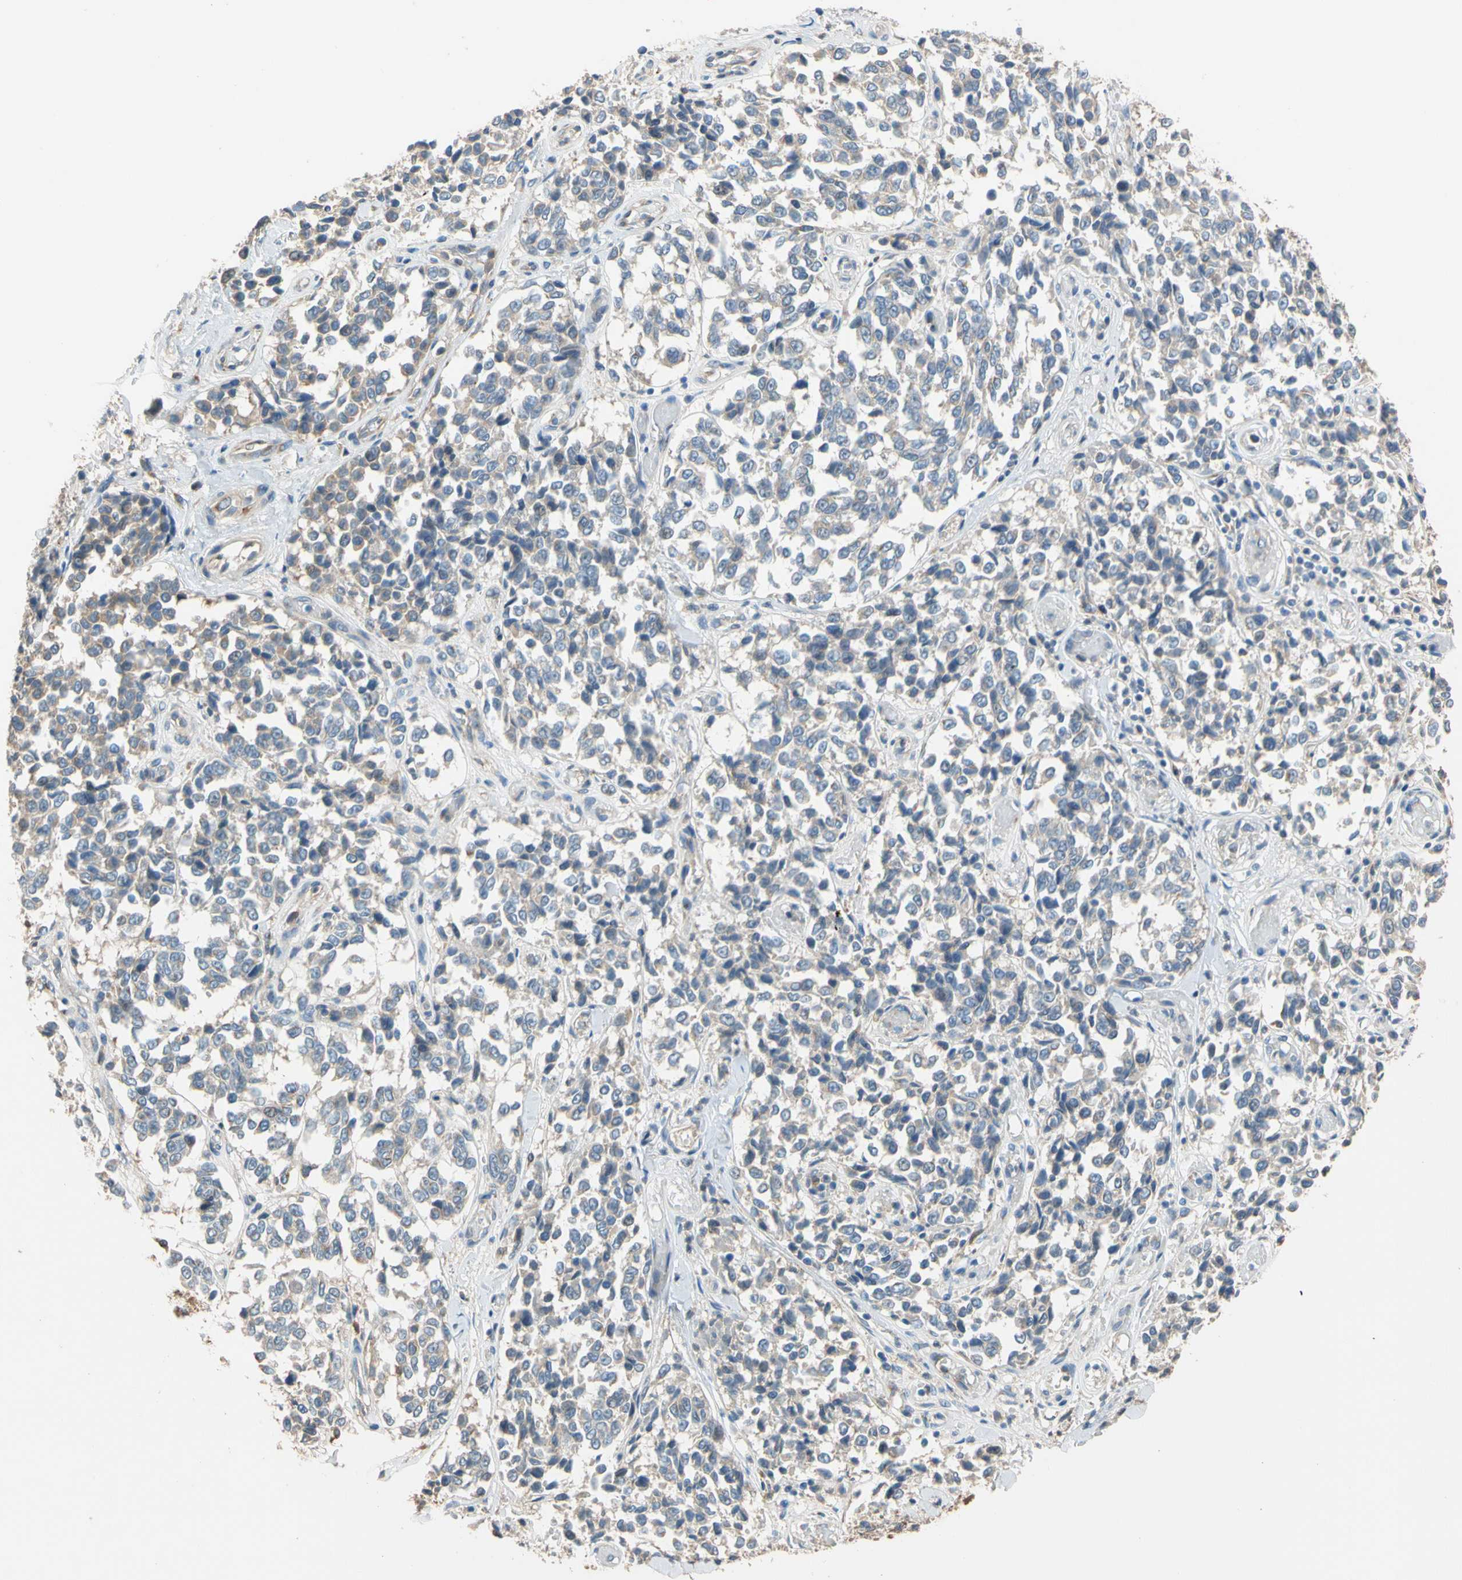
{"staining": {"intensity": "negative", "quantity": "none", "location": "none"}, "tissue": "melanoma", "cell_type": "Tumor cells", "image_type": "cancer", "snomed": [{"axis": "morphology", "description": "Malignant melanoma, NOS"}, {"axis": "topography", "description": "Skin"}], "caption": "Tumor cells show no significant expression in melanoma. (DAB (3,3'-diaminobenzidine) immunohistochemistry (IHC) visualized using brightfield microscopy, high magnification).", "gene": "GPSM2", "patient": {"sex": "female", "age": 64}}